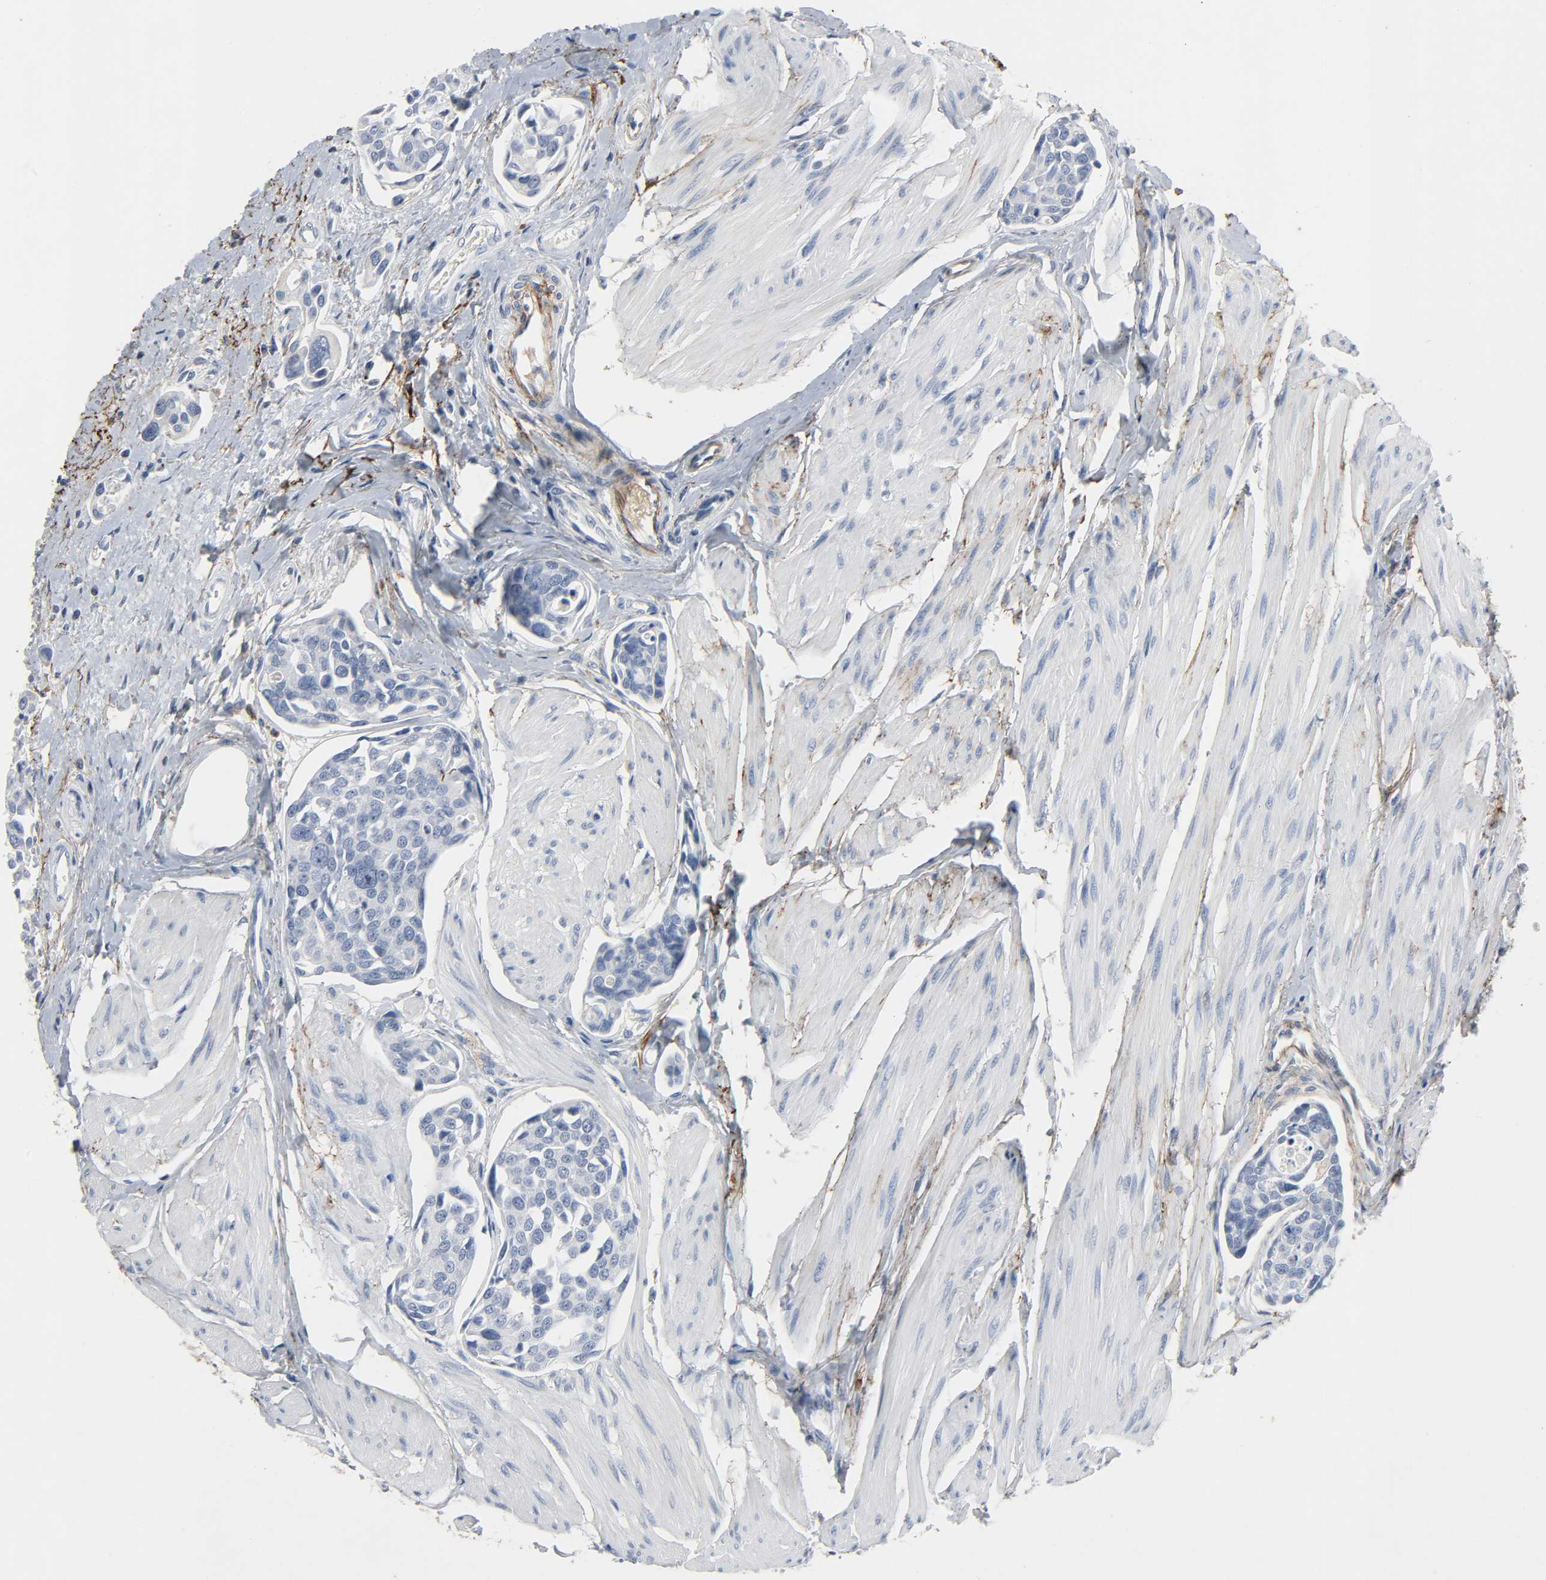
{"staining": {"intensity": "negative", "quantity": "none", "location": "none"}, "tissue": "urothelial cancer", "cell_type": "Tumor cells", "image_type": "cancer", "snomed": [{"axis": "morphology", "description": "Urothelial carcinoma, High grade"}, {"axis": "topography", "description": "Urinary bladder"}], "caption": "Tumor cells are negative for protein expression in human high-grade urothelial carcinoma.", "gene": "FBLN5", "patient": {"sex": "male", "age": 78}}